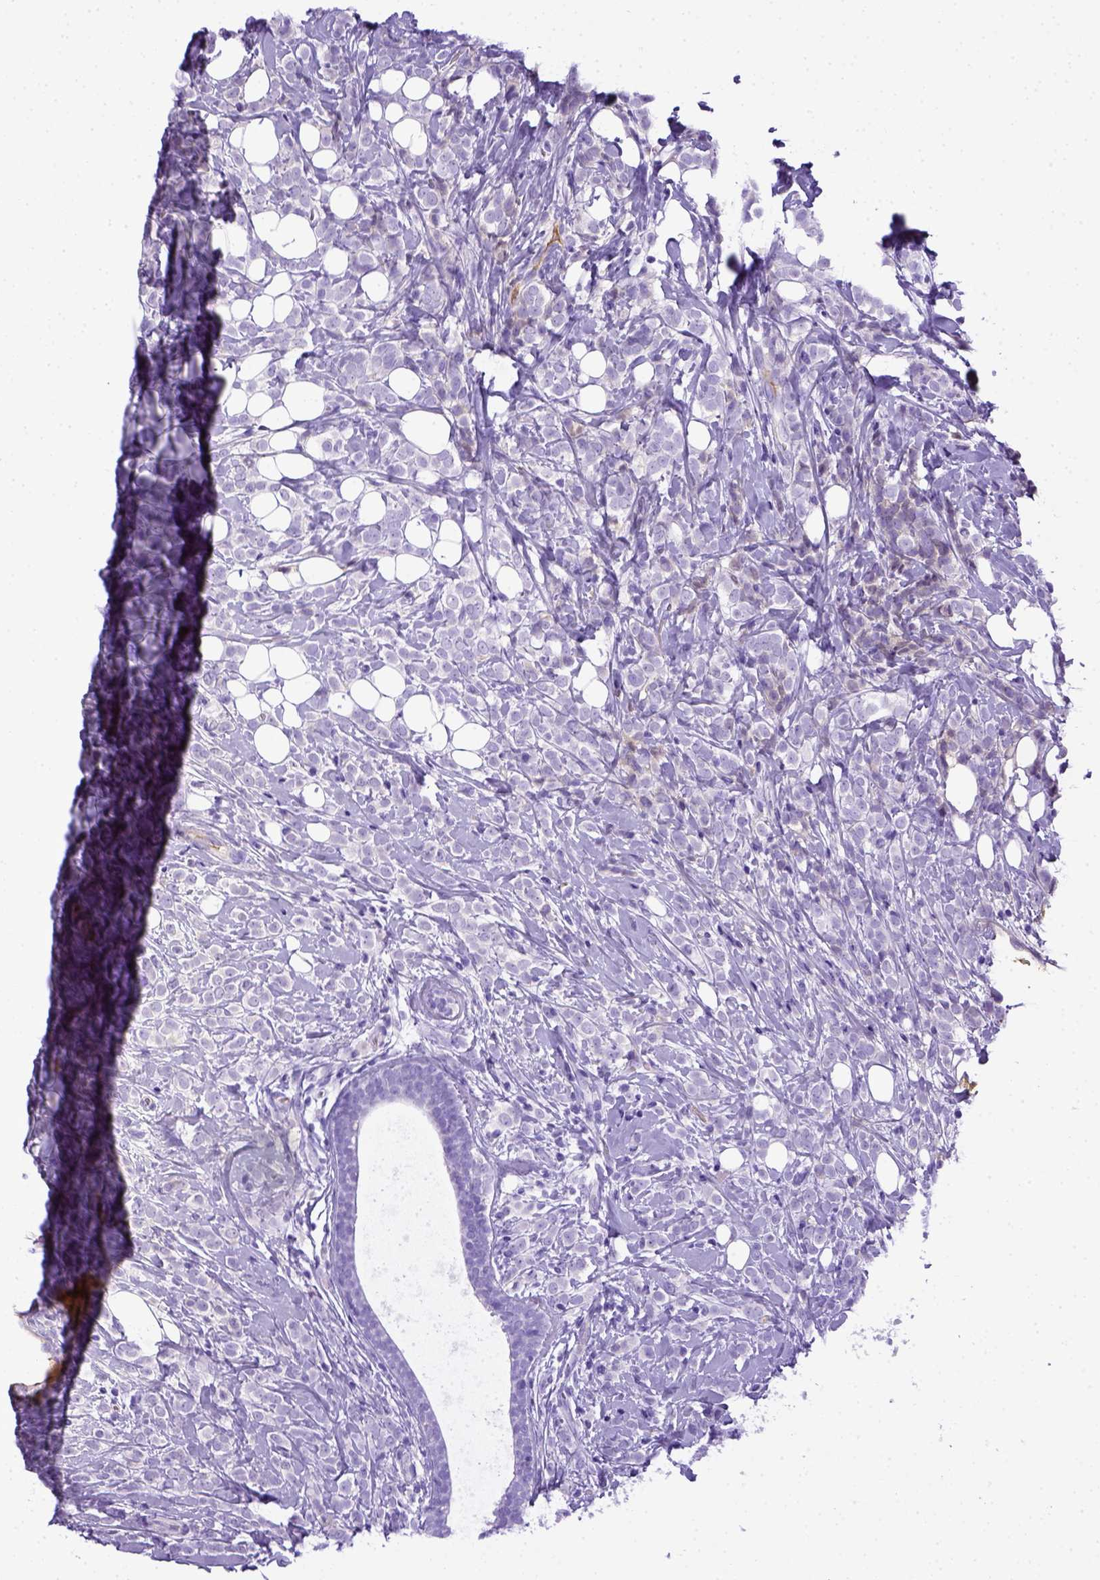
{"staining": {"intensity": "weak", "quantity": "<25%", "location": "cytoplasmic/membranous"}, "tissue": "breast cancer", "cell_type": "Tumor cells", "image_type": "cancer", "snomed": [{"axis": "morphology", "description": "Lobular carcinoma"}, {"axis": "topography", "description": "Breast"}], "caption": "A photomicrograph of breast lobular carcinoma stained for a protein reveals no brown staining in tumor cells.", "gene": "ITIH4", "patient": {"sex": "female", "age": 49}}